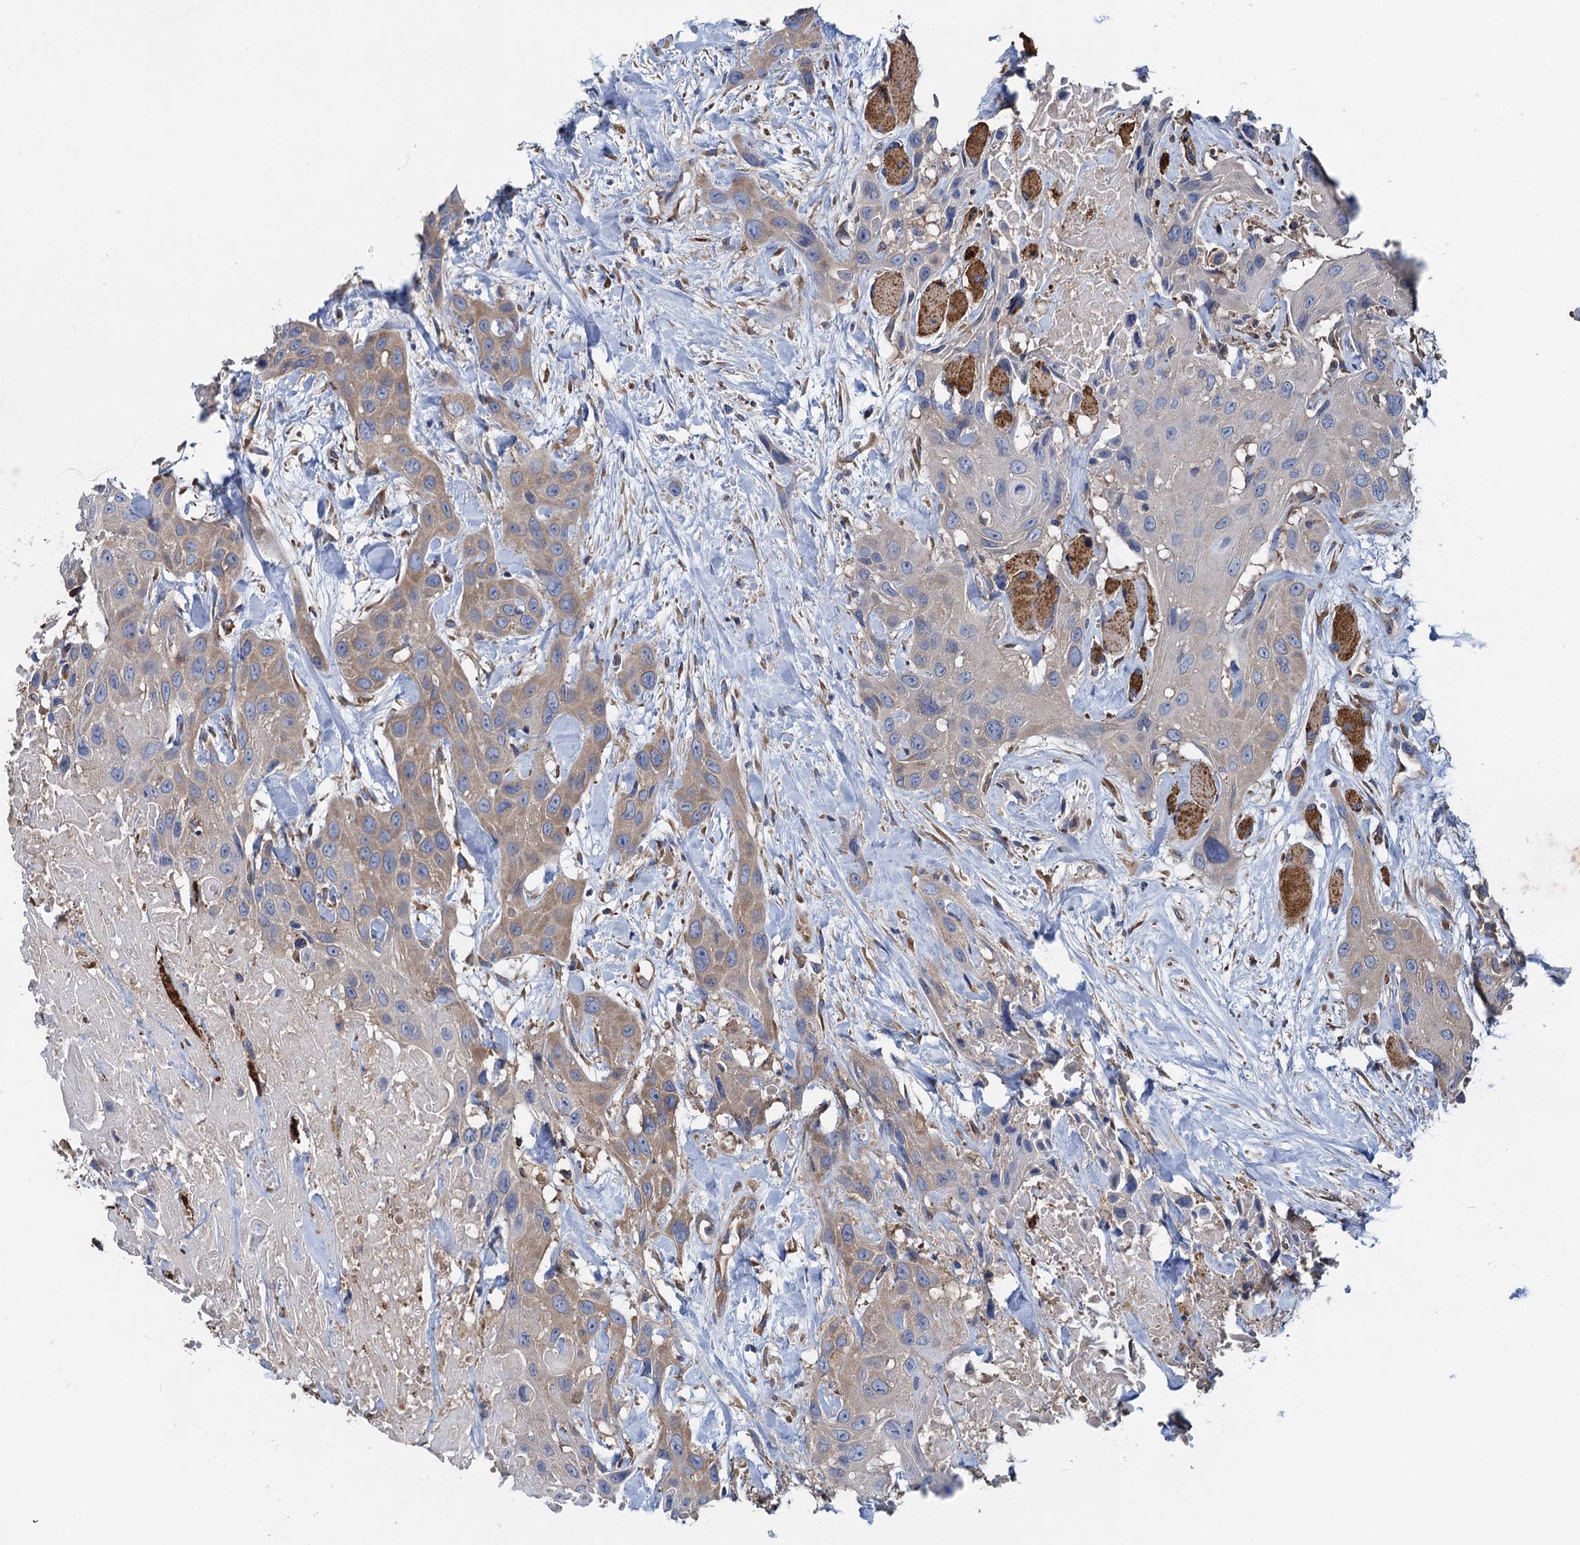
{"staining": {"intensity": "moderate", "quantity": "<25%", "location": "cytoplasmic/membranous"}, "tissue": "head and neck cancer", "cell_type": "Tumor cells", "image_type": "cancer", "snomed": [{"axis": "morphology", "description": "Squamous cell carcinoma, NOS"}, {"axis": "topography", "description": "Head-Neck"}], "caption": "This histopathology image exhibits immunohistochemistry staining of human head and neck cancer (squamous cell carcinoma), with low moderate cytoplasmic/membranous expression in about <25% of tumor cells.", "gene": "ADCY9", "patient": {"sex": "male", "age": 81}}